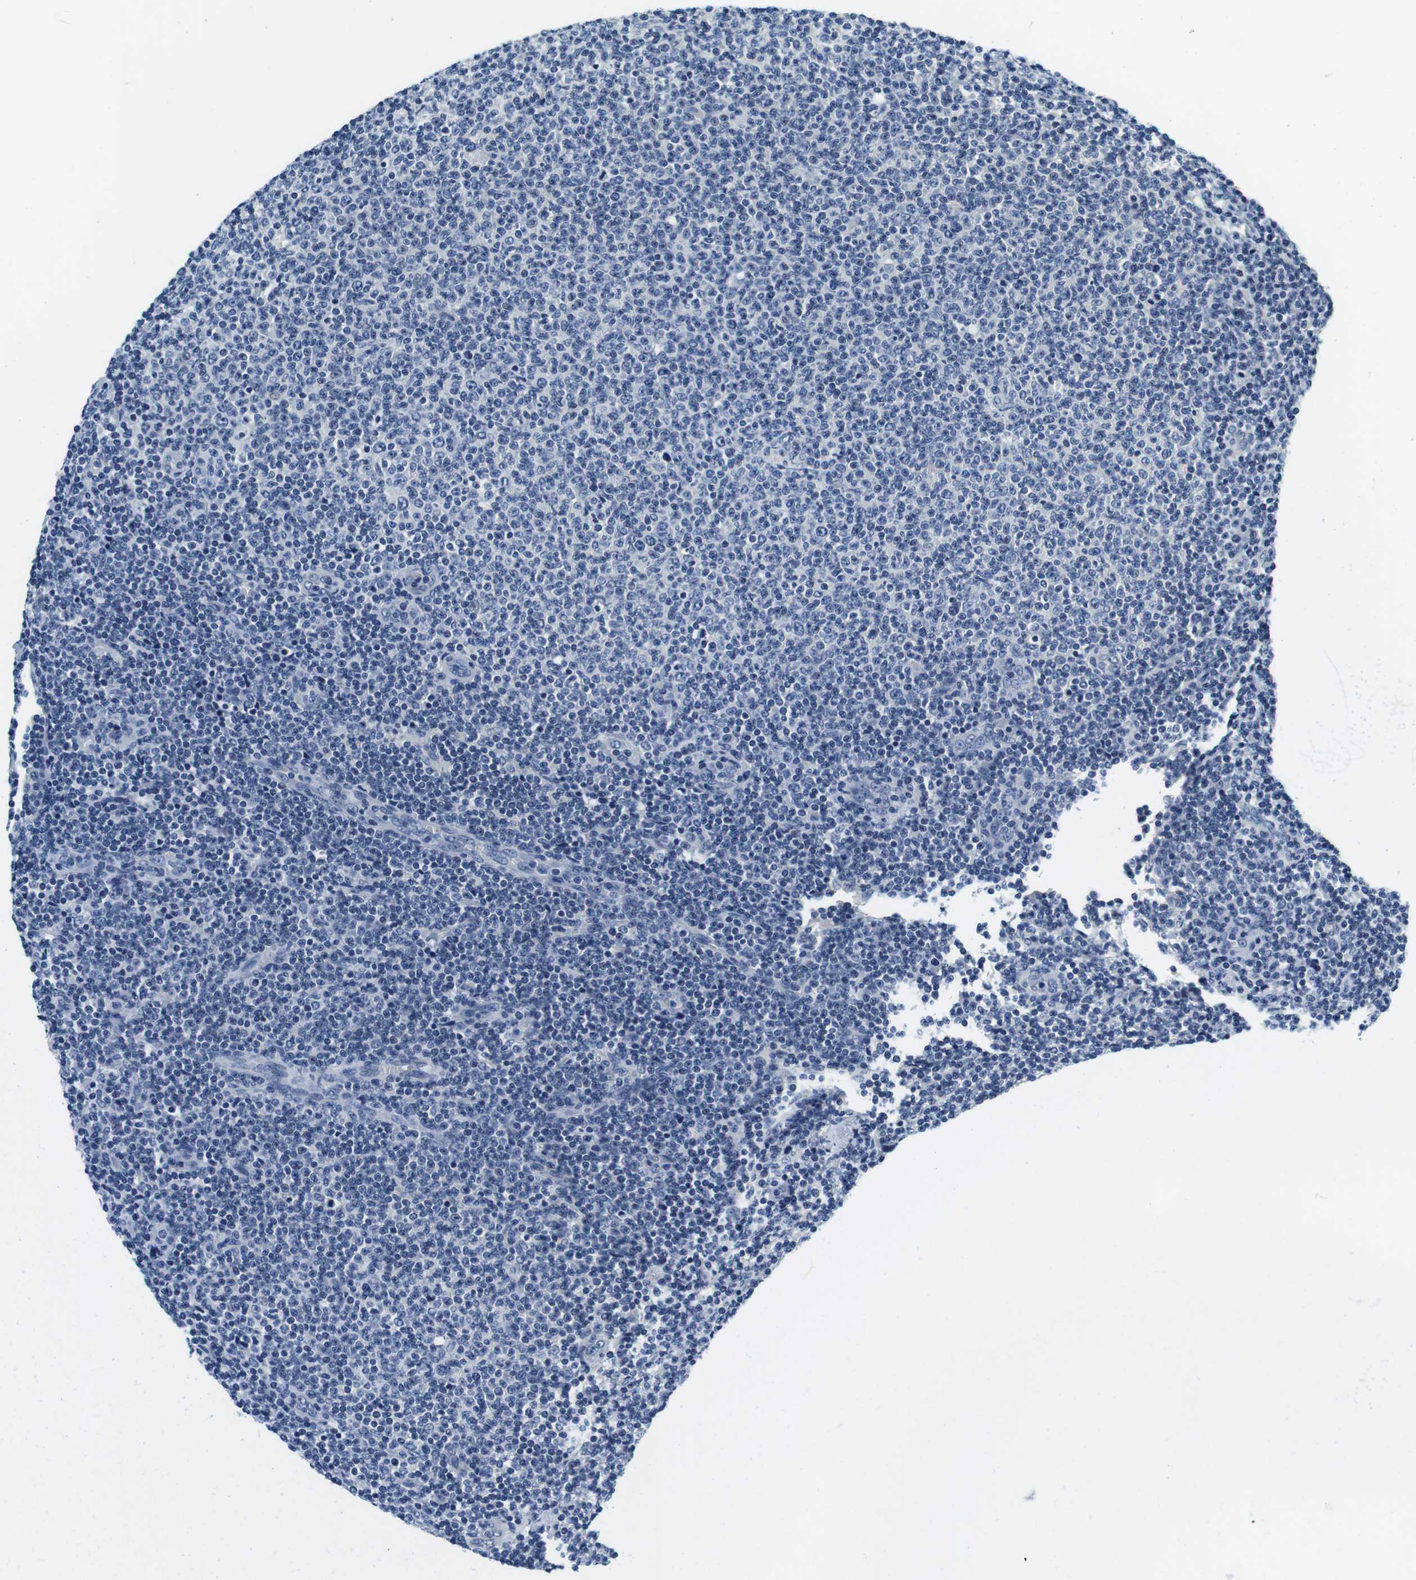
{"staining": {"intensity": "negative", "quantity": "none", "location": "none"}, "tissue": "lymphoma", "cell_type": "Tumor cells", "image_type": "cancer", "snomed": [{"axis": "morphology", "description": "Malignant lymphoma, non-Hodgkin's type, Low grade"}, {"axis": "topography", "description": "Lymph node"}], "caption": "There is no significant expression in tumor cells of malignant lymphoma, non-Hodgkin's type (low-grade).", "gene": "KCNJ5", "patient": {"sex": "male", "age": 66}}